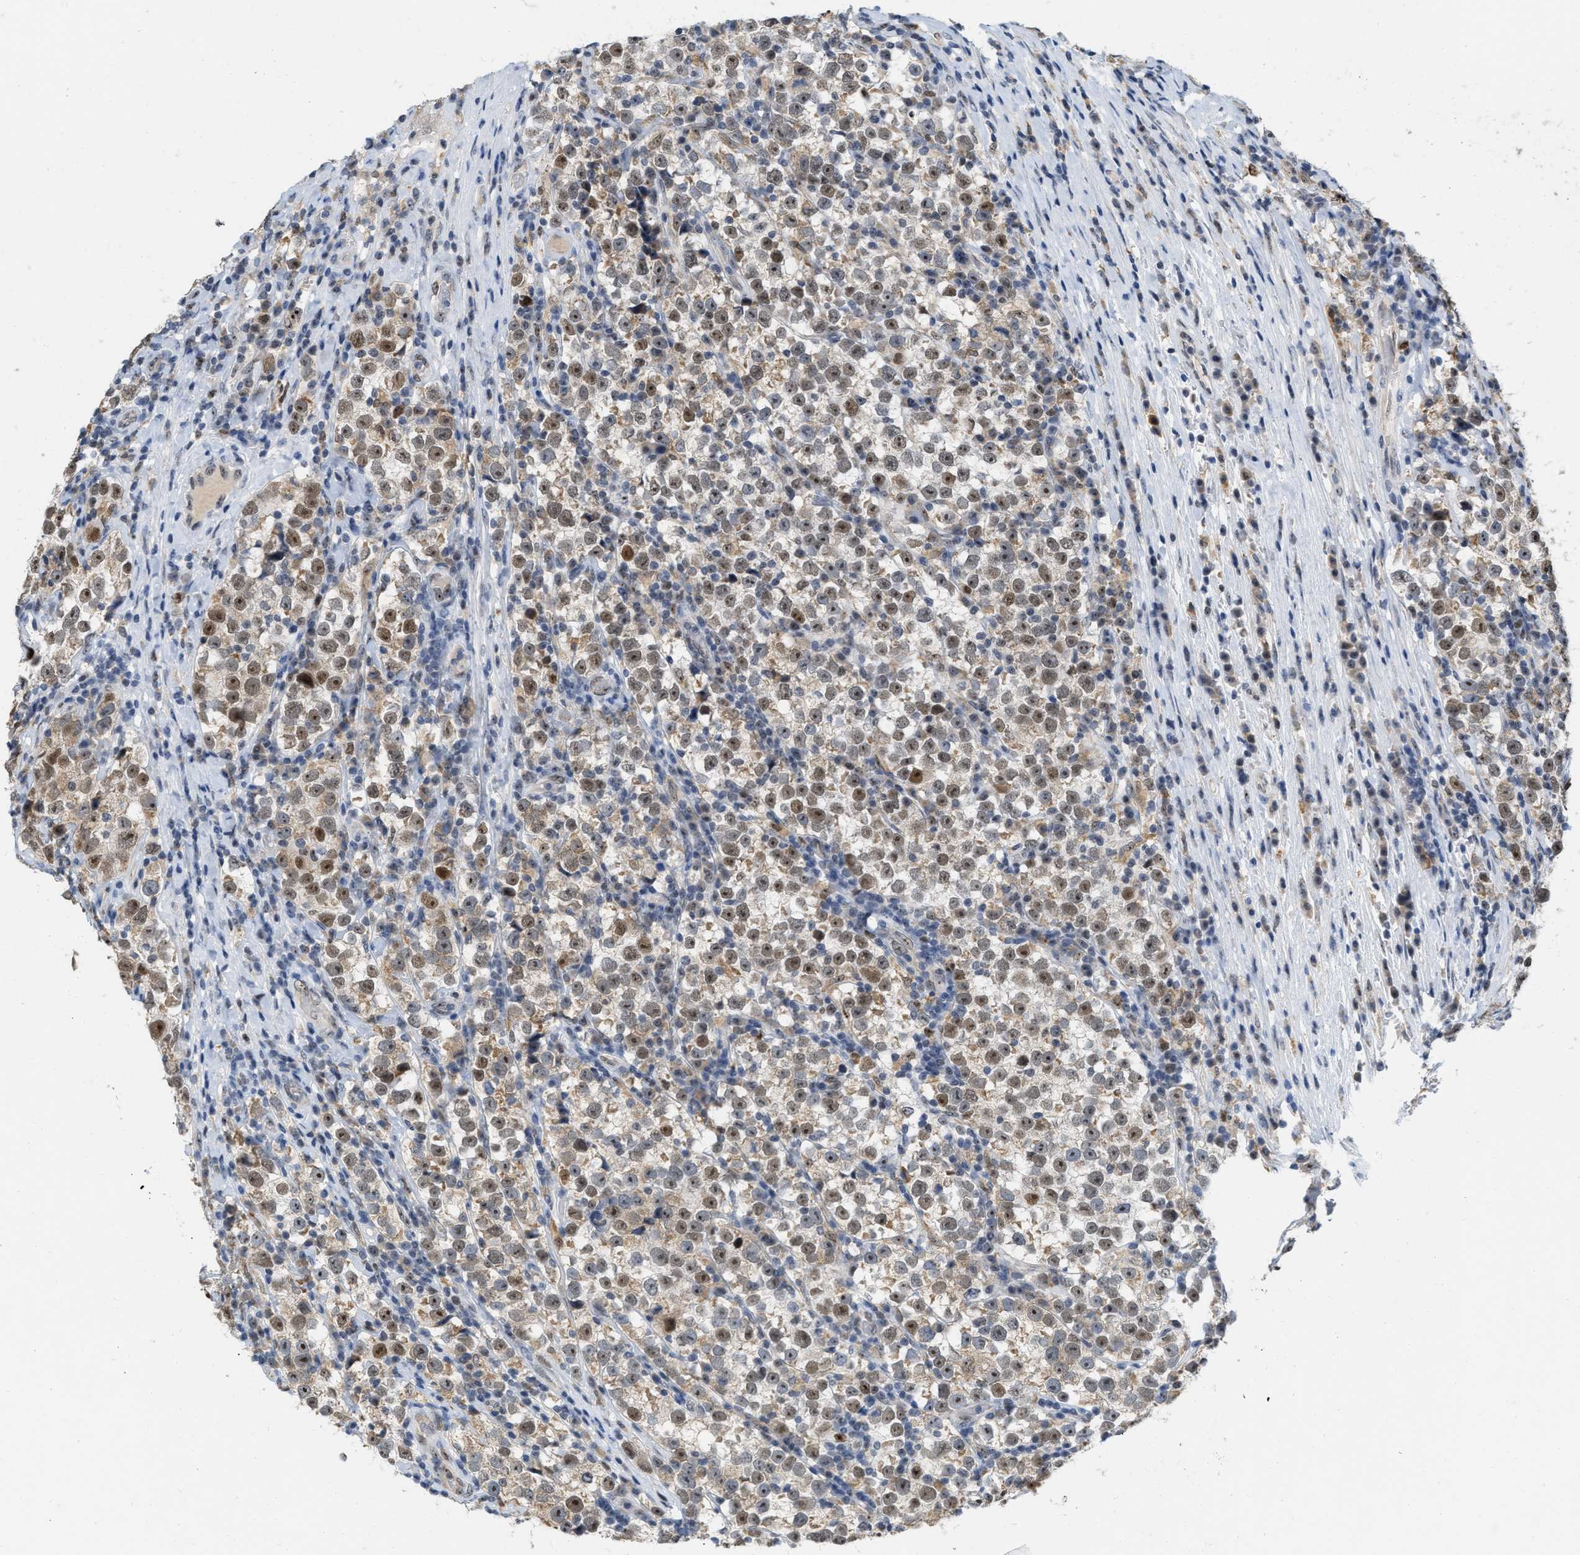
{"staining": {"intensity": "moderate", "quantity": ">75%", "location": "nuclear"}, "tissue": "testis cancer", "cell_type": "Tumor cells", "image_type": "cancer", "snomed": [{"axis": "morphology", "description": "Normal tissue, NOS"}, {"axis": "morphology", "description": "Seminoma, NOS"}, {"axis": "topography", "description": "Testis"}], "caption": "A medium amount of moderate nuclear staining is identified in about >75% of tumor cells in testis cancer tissue. (DAB (3,3'-diaminobenzidine) IHC with brightfield microscopy, high magnification).", "gene": "ELAC2", "patient": {"sex": "male", "age": 43}}